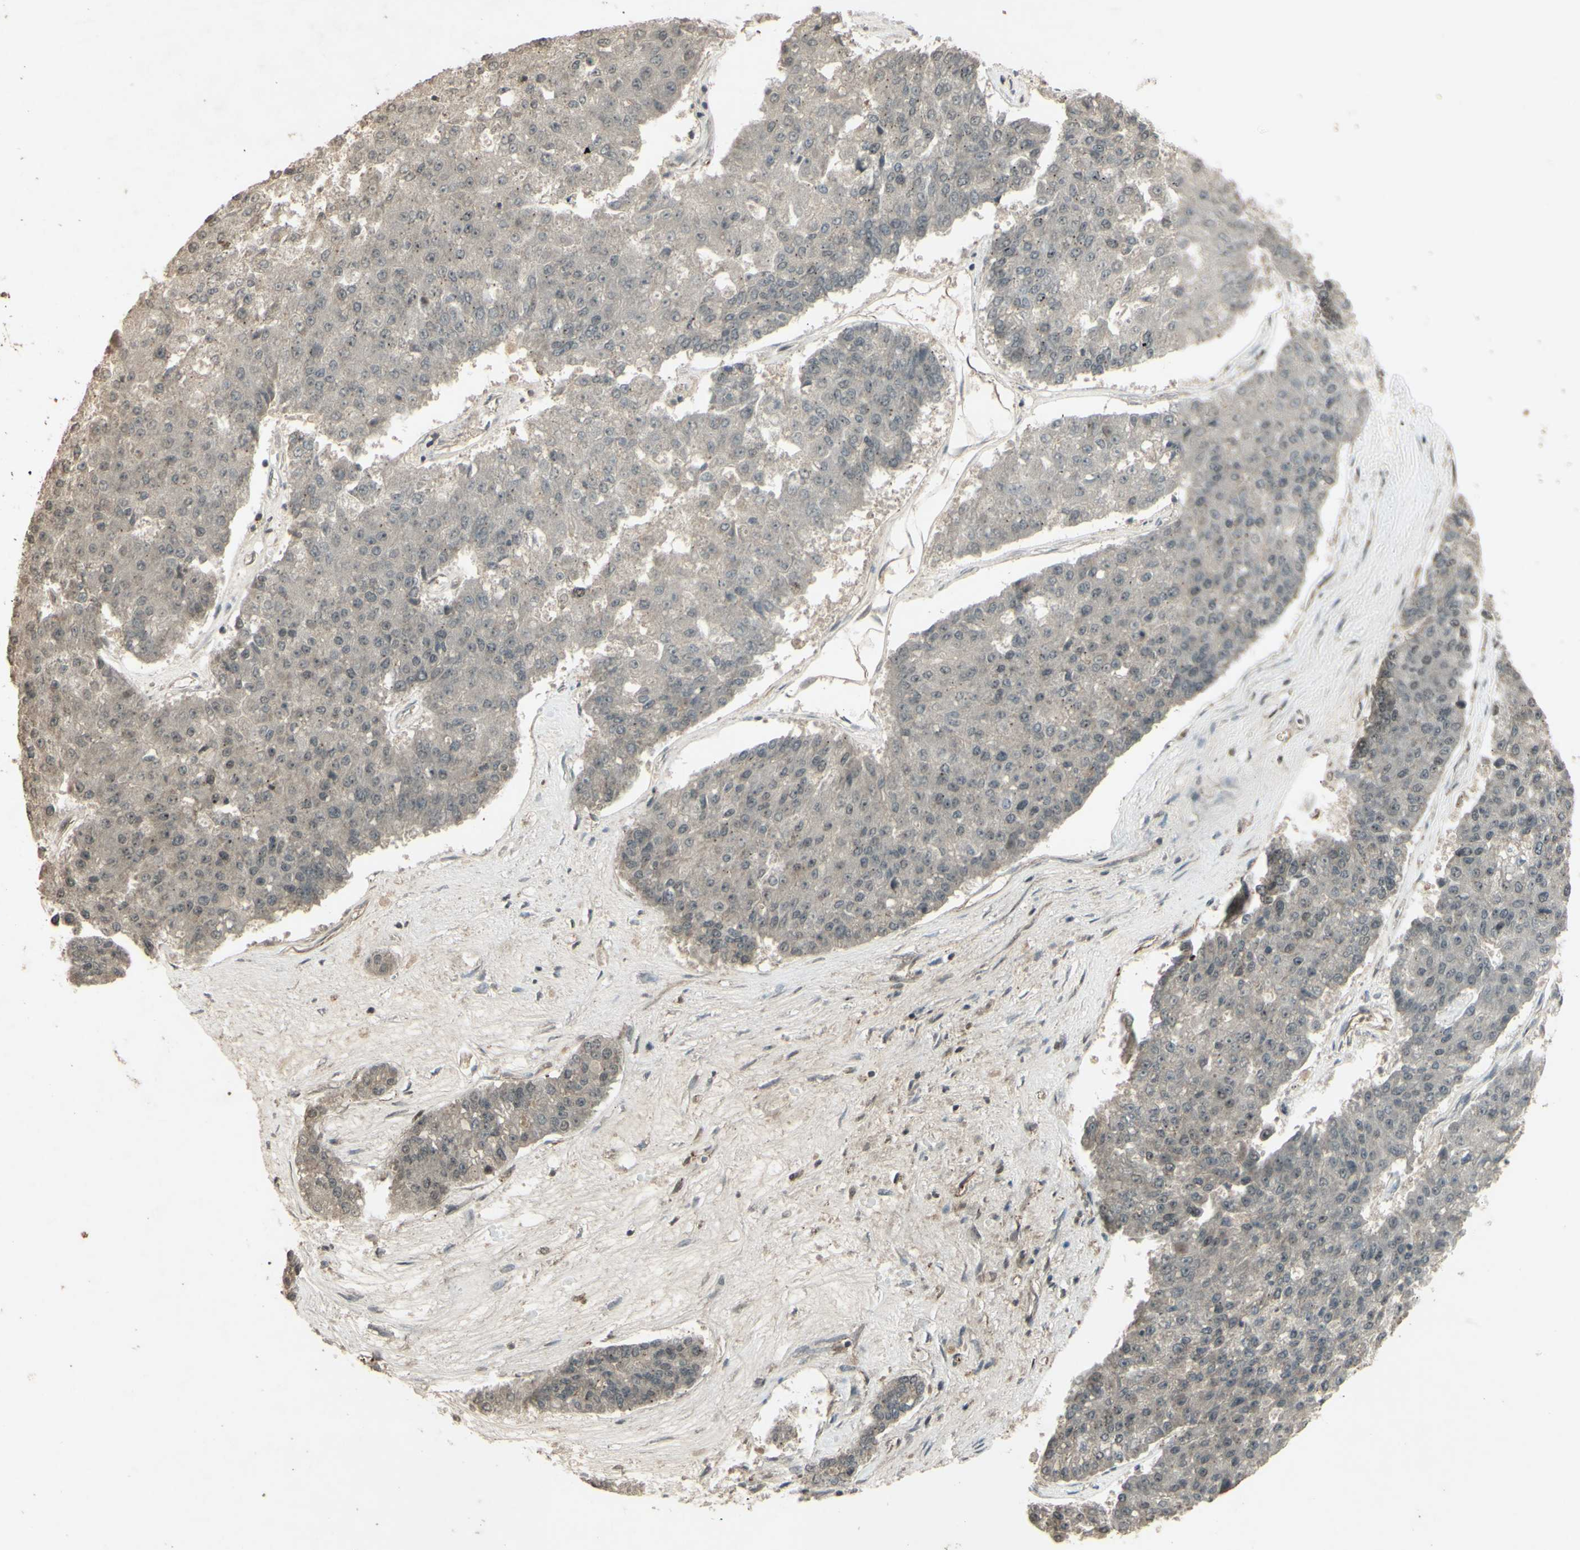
{"staining": {"intensity": "weak", "quantity": "25%-75%", "location": "cytoplasmic/membranous"}, "tissue": "pancreatic cancer", "cell_type": "Tumor cells", "image_type": "cancer", "snomed": [{"axis": "morphology", "description": "Adenocarcinoma, NOS"}, {"axis": "topography", "description": "Pancreas"}], "caption": "Weak cytoplasmic/membranous protein staining is appreciated in about 25%-75% of tumor cells in pancreatic cancer.", "gene": "BLNK", "patient": {"sex": "male", "age": 50}}